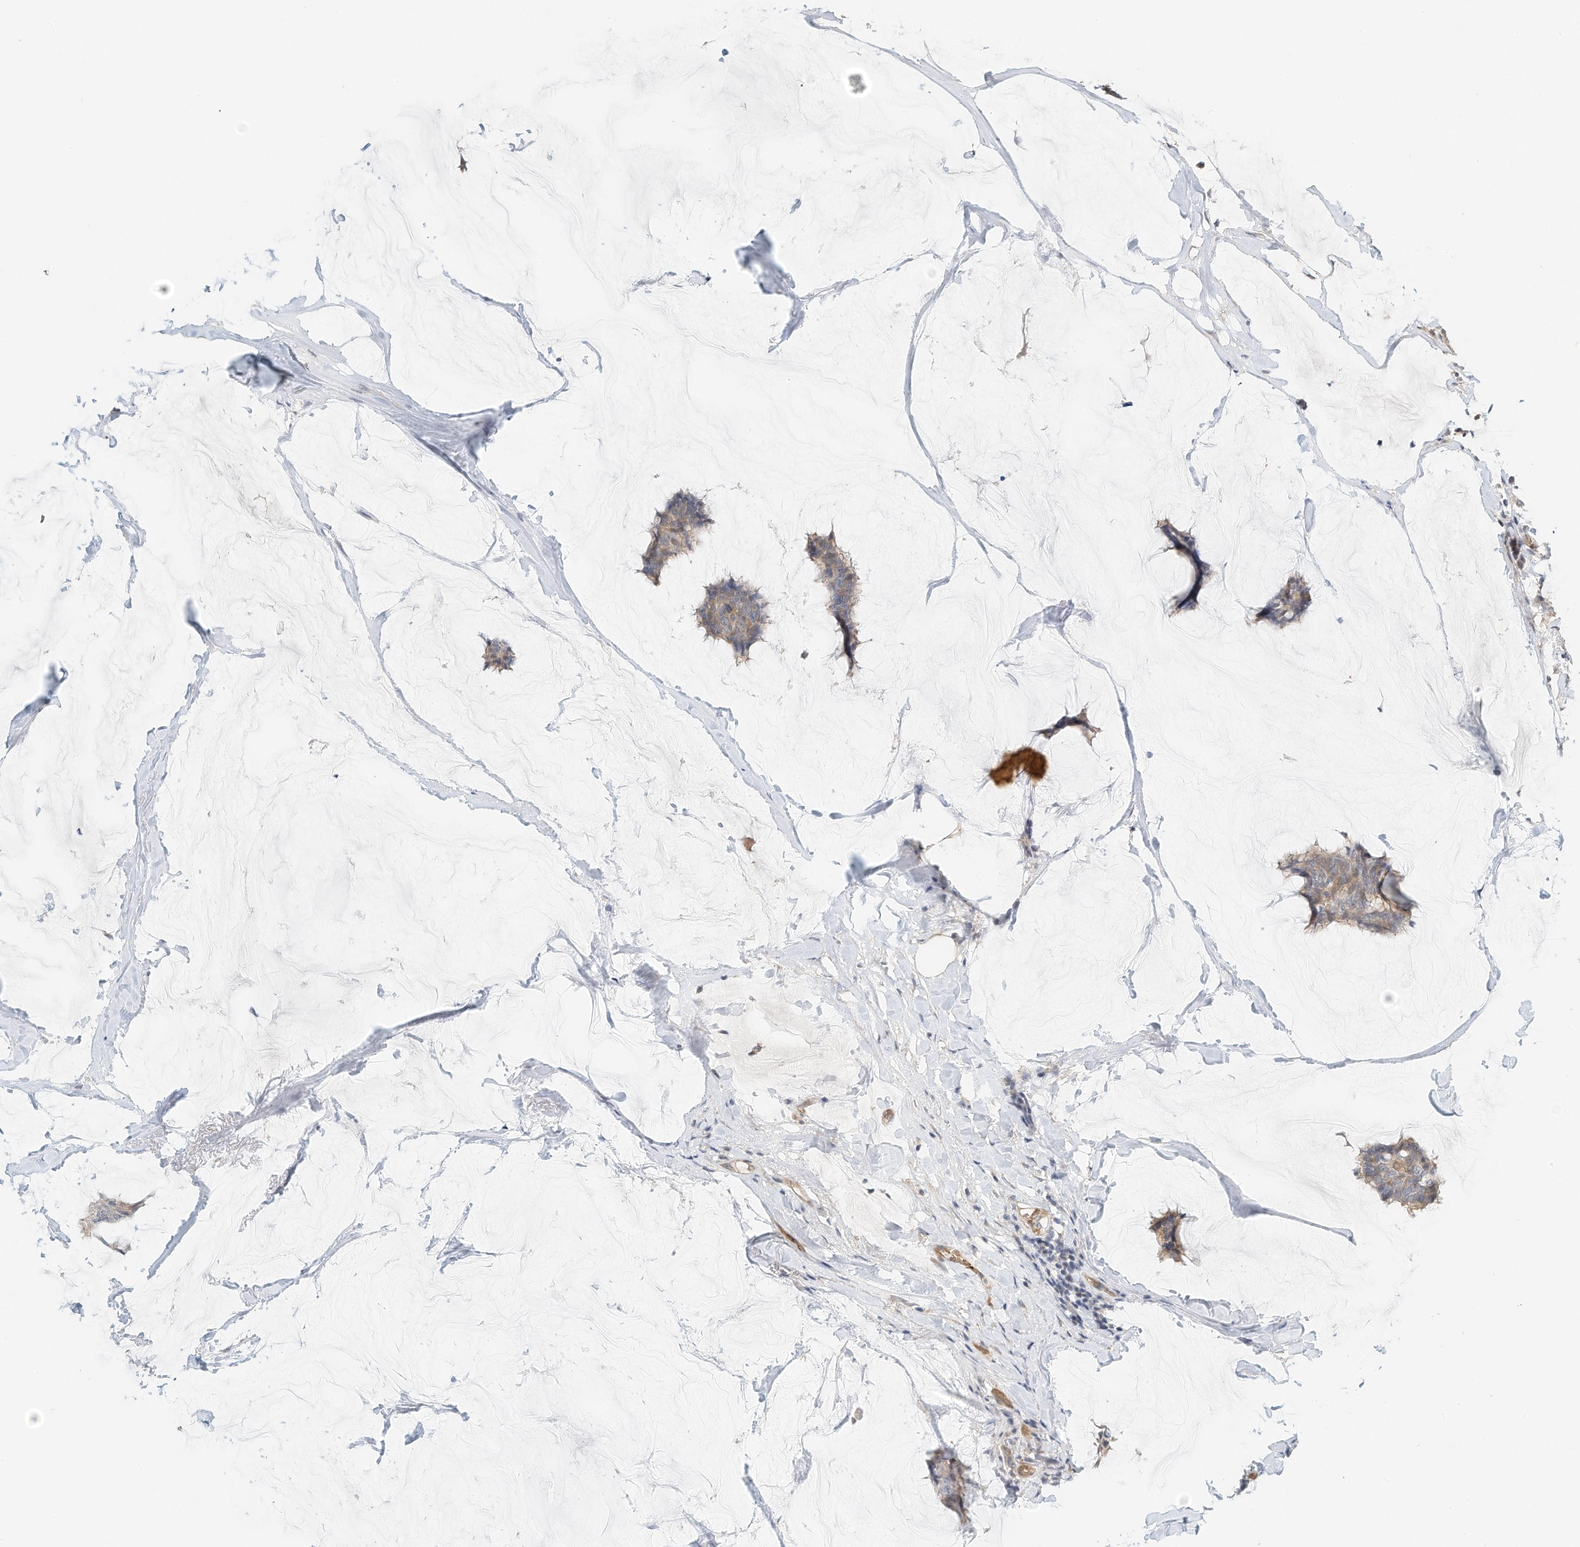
{"staining": {"intensity": "weak", "quantity": "<25%", "location": "cytoplasmic/membranous"}, "tissue": "breast cancer", "cell_type": "Tumor cells", "image_type": "cancer", "snomed": [{"axis": "morphology", "description": "Duct carcinoma"}, {"axis": "topography", "description": "Breast"}], "caption": "A histopathology image of human breast cancer (invasive ductal carcinoma) is negative for staining in tumor cells. (DAB (3,3'-diaminobenzidine) immunohistochemistry (IHC) visualized using brightfield microscopy, high magnification).", "gene": "RCAN3", "patient": {"sex": "female", "age": 93}}